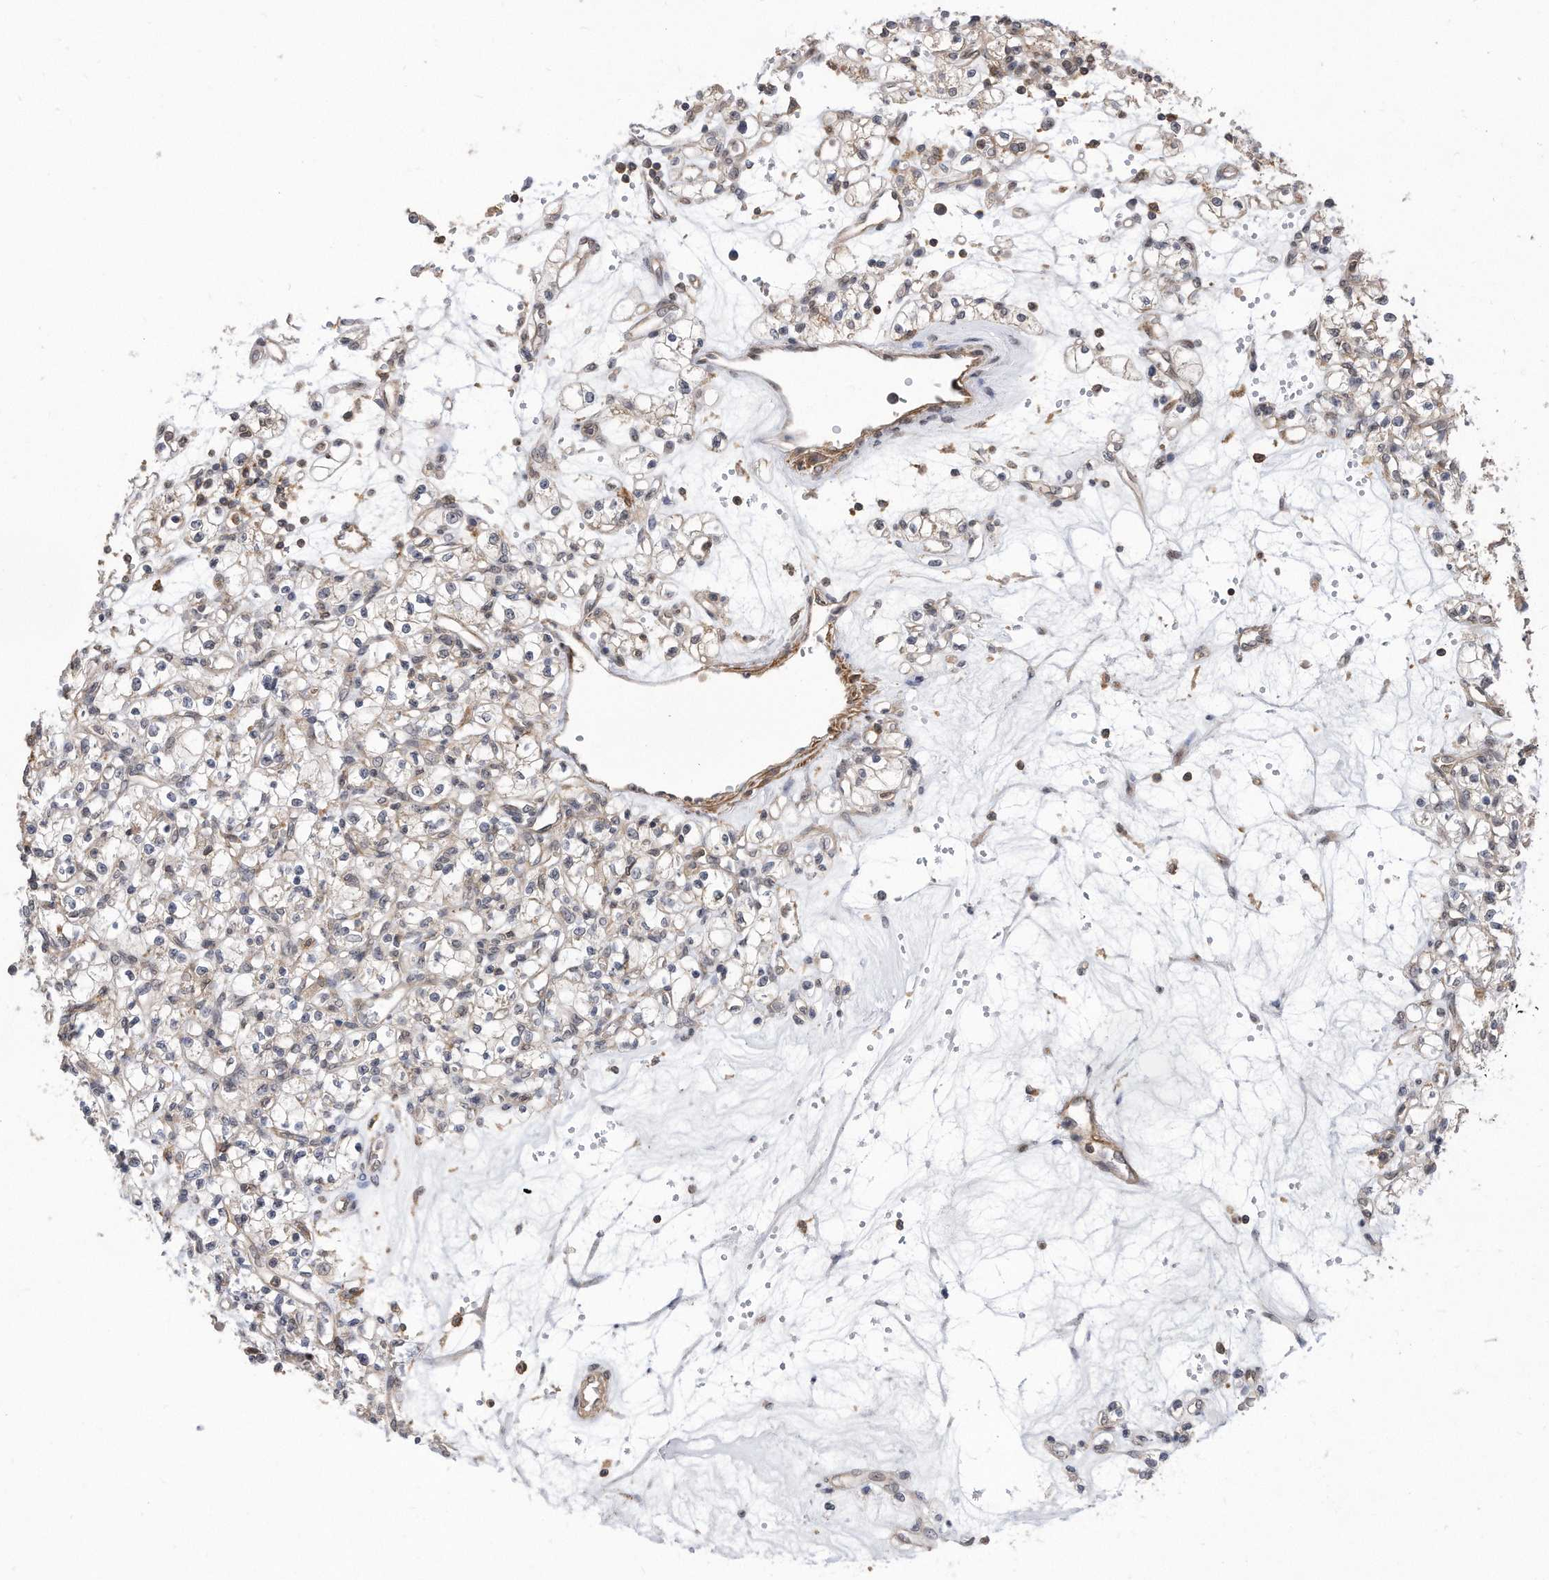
{"staining": {"intensity": "weak", "quantity": "<25%", "location": "cytoplasmic/membranous"}, "tissue": "renal cancer", "cell_type": "Tumor cells", "image_type": "cancer", "snomed": [{"axis": "morphology", "description": "Adenocarcinoma, NOS"}, {"axis": "topography", "description": "Kidney"}], "caption": "DAB immunohistochemical staining of adenocarcinoma (renal) displays no significant staining in tumor cells.", "gene": "TCP1", "patient": {"sex": "female", "age": 59}}